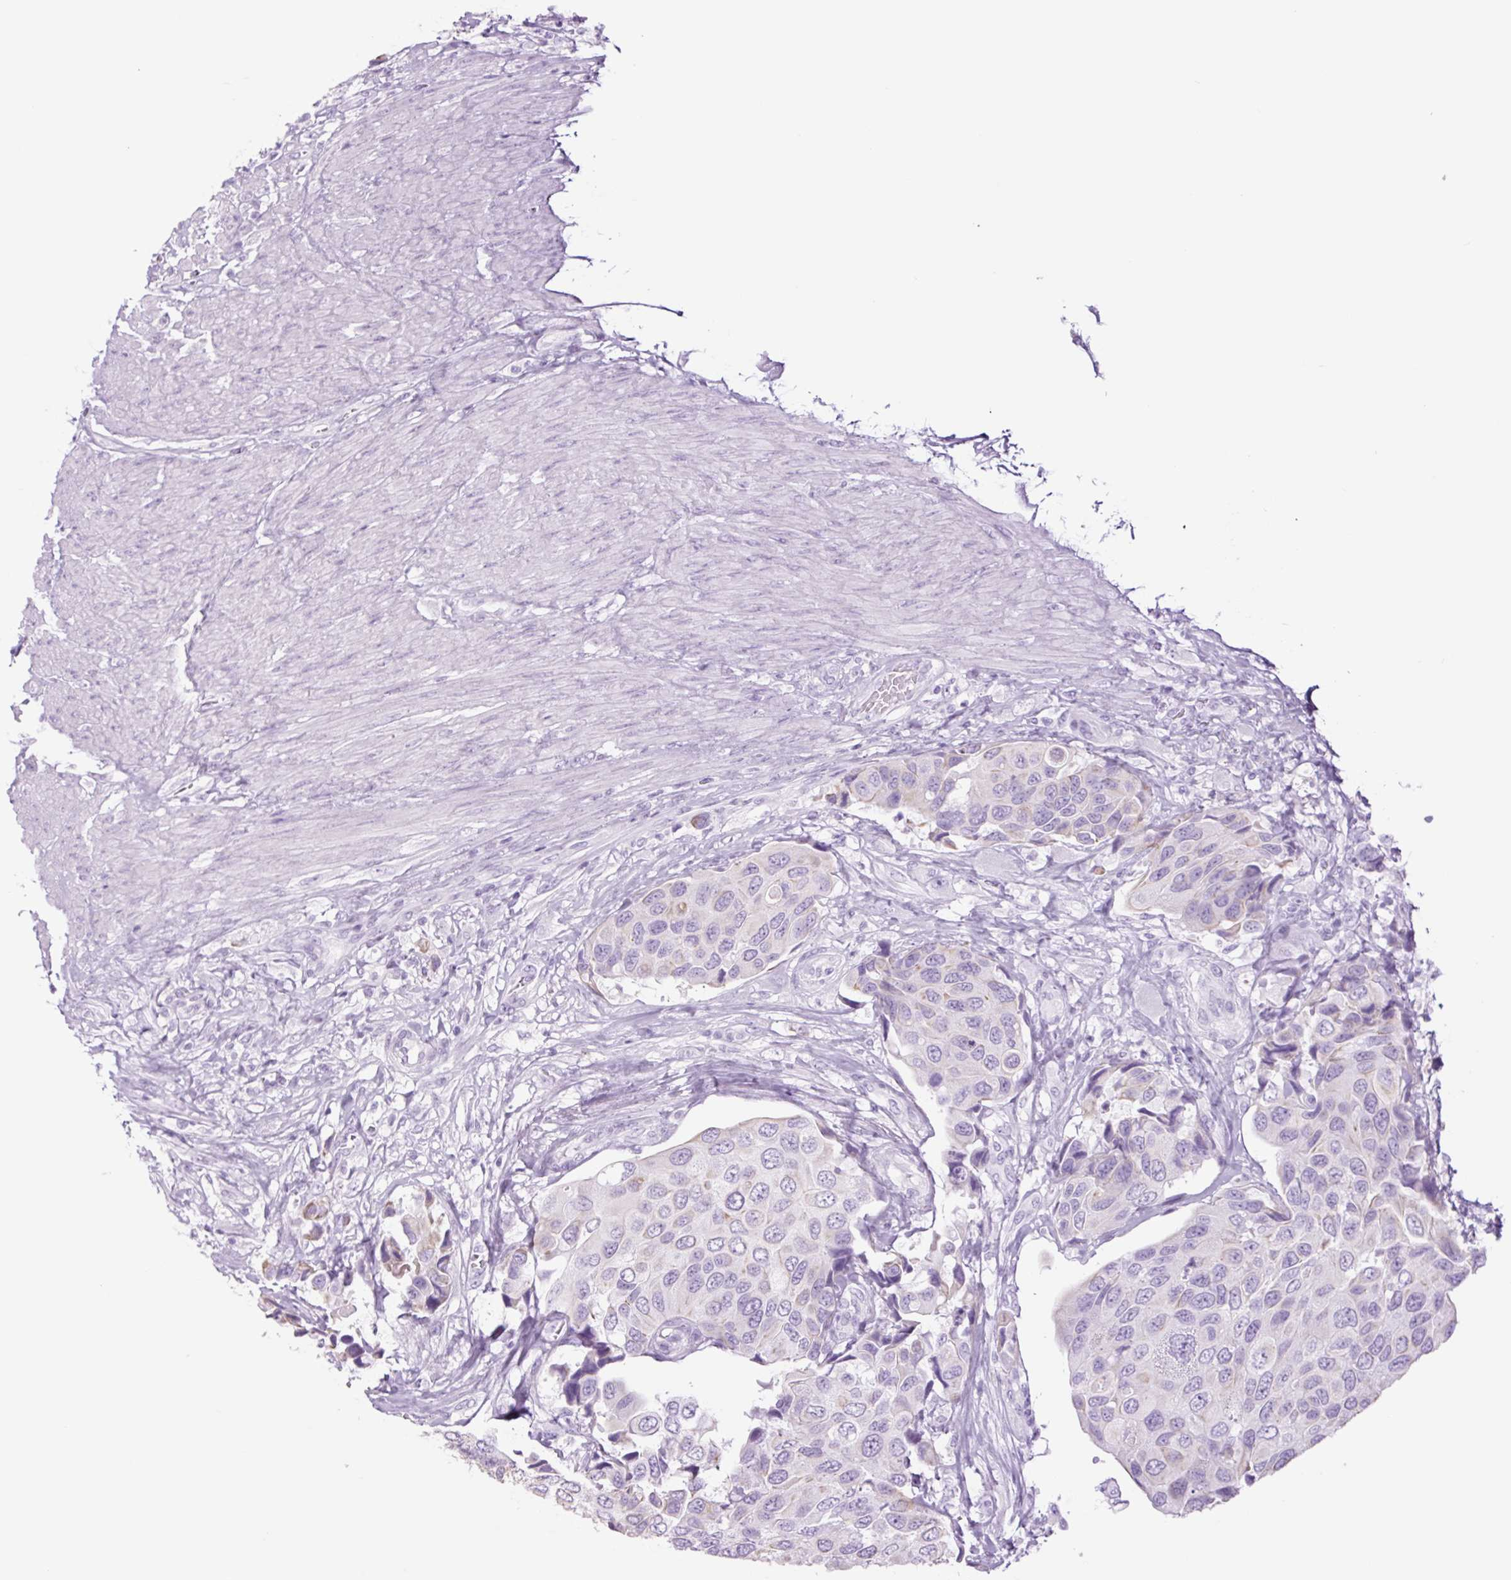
{"staining": {"intensity": "negative", "quantity": "none", "location": "none"}, "tissue": "urothelial cancer", "cell_type": "Tumor cells", "image_type": "cancer", "snomed": [{"axis": "morphology", "description": "Urothelial carcinoma, High grade"}, {"axis": "topography", "description": "Urinary bladder"}], "caption": "This image is of urothelial carcinoma (high-grade) stained with IHC to label a protein in brown with the nuclei are counter-stained blue. There is no expression in tumor cells.", "gene": "TFF2", "patient": {"sex": "male", "age": 74}}